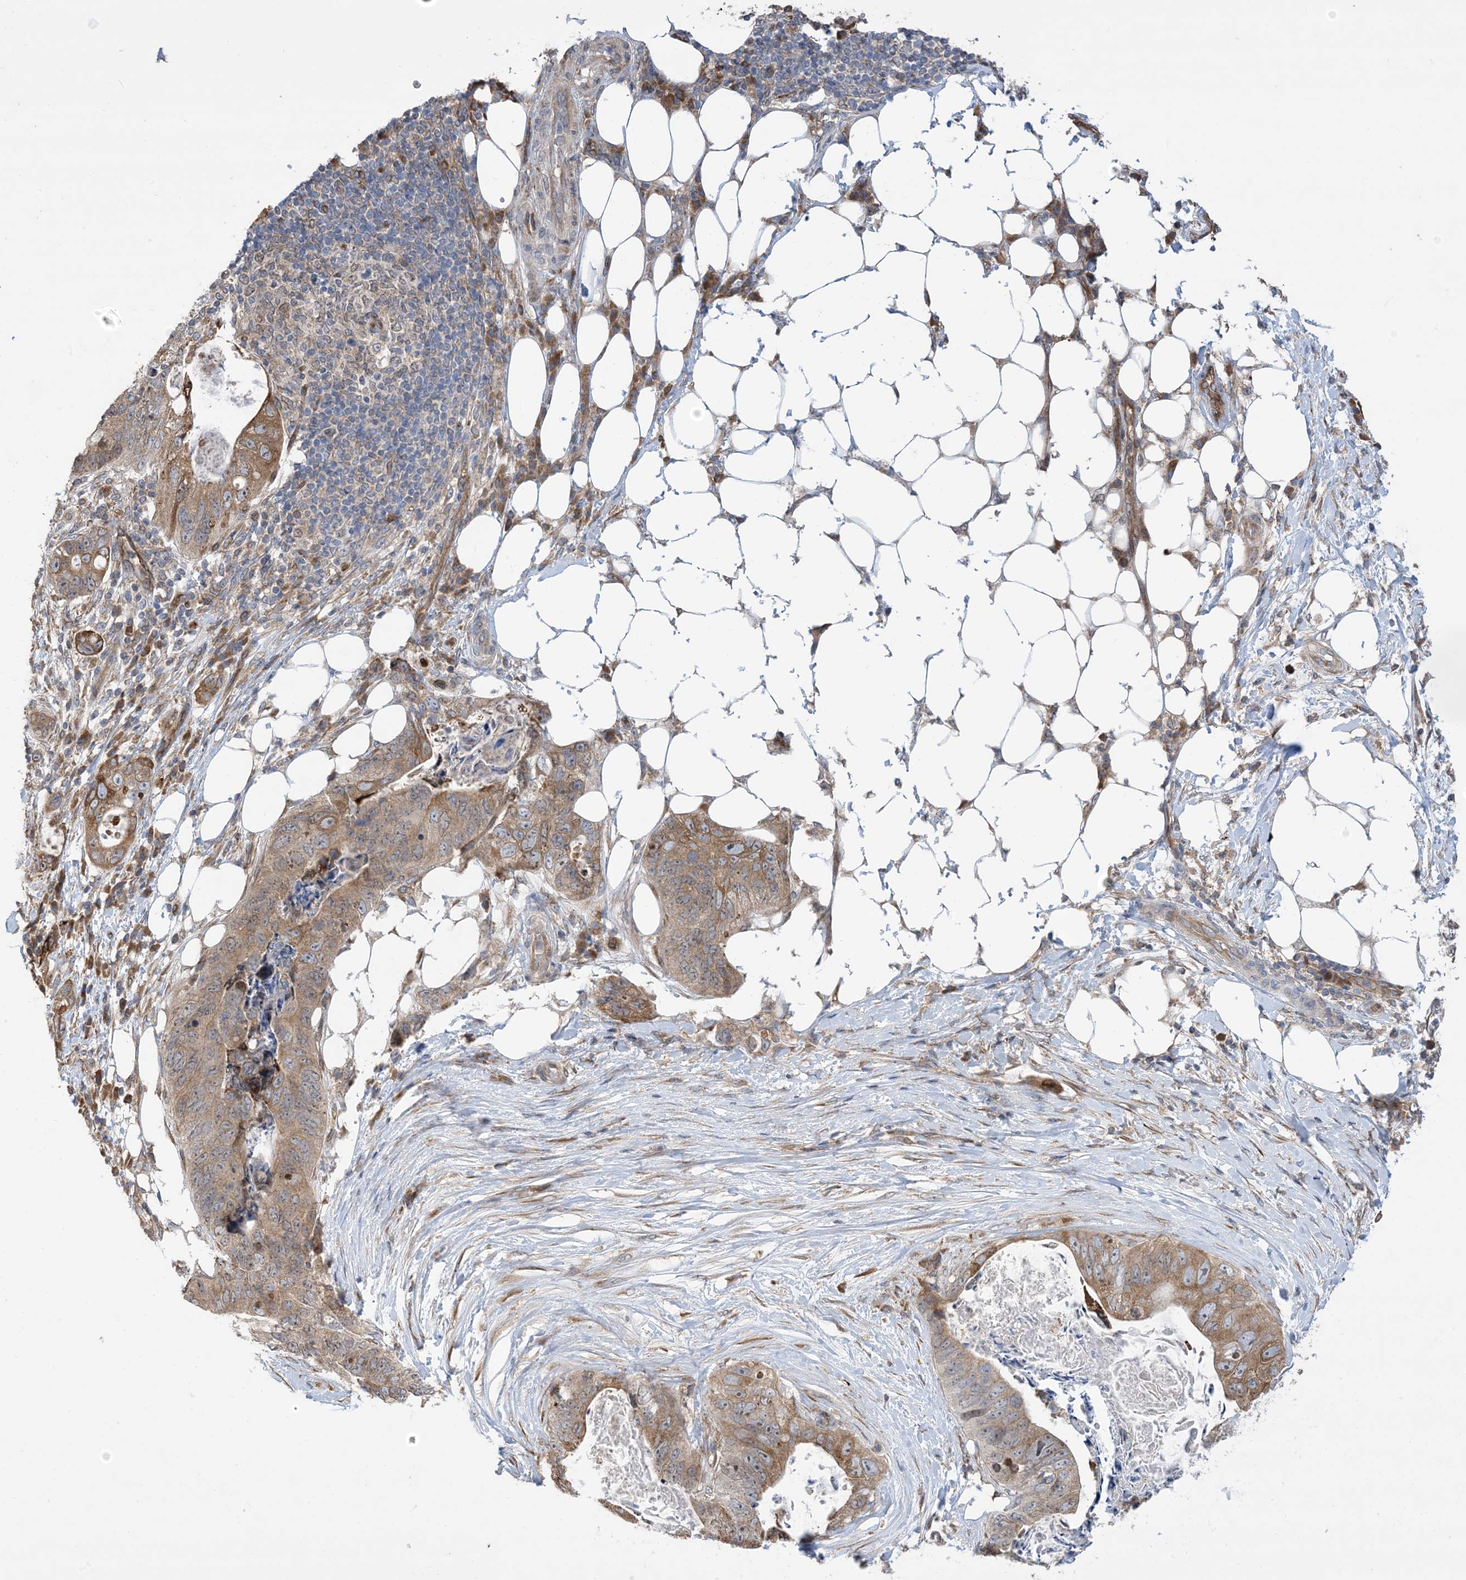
{"staining": {"intensity": "moderate", "quantity": ">75%", "location": "cytoplasmic/membranous"}, "tissue": "stomach cancer", "cell_type": "Tumor cells", "image_type": "cancer", "snomed": [{"axis": "morphology", "description": "Adenocarcinoma, NOS"}, {"axis": "topography", "description": "Stomach"}], "caption": "Moderate cytoplasmic/membranous positivity for a protein is seen in about >75% of tumor cells of stomach cancer (adenocarcinoma) using IHC.", "gene": "CLEC16A", "patient": {"sex": "female", "age": 89}}